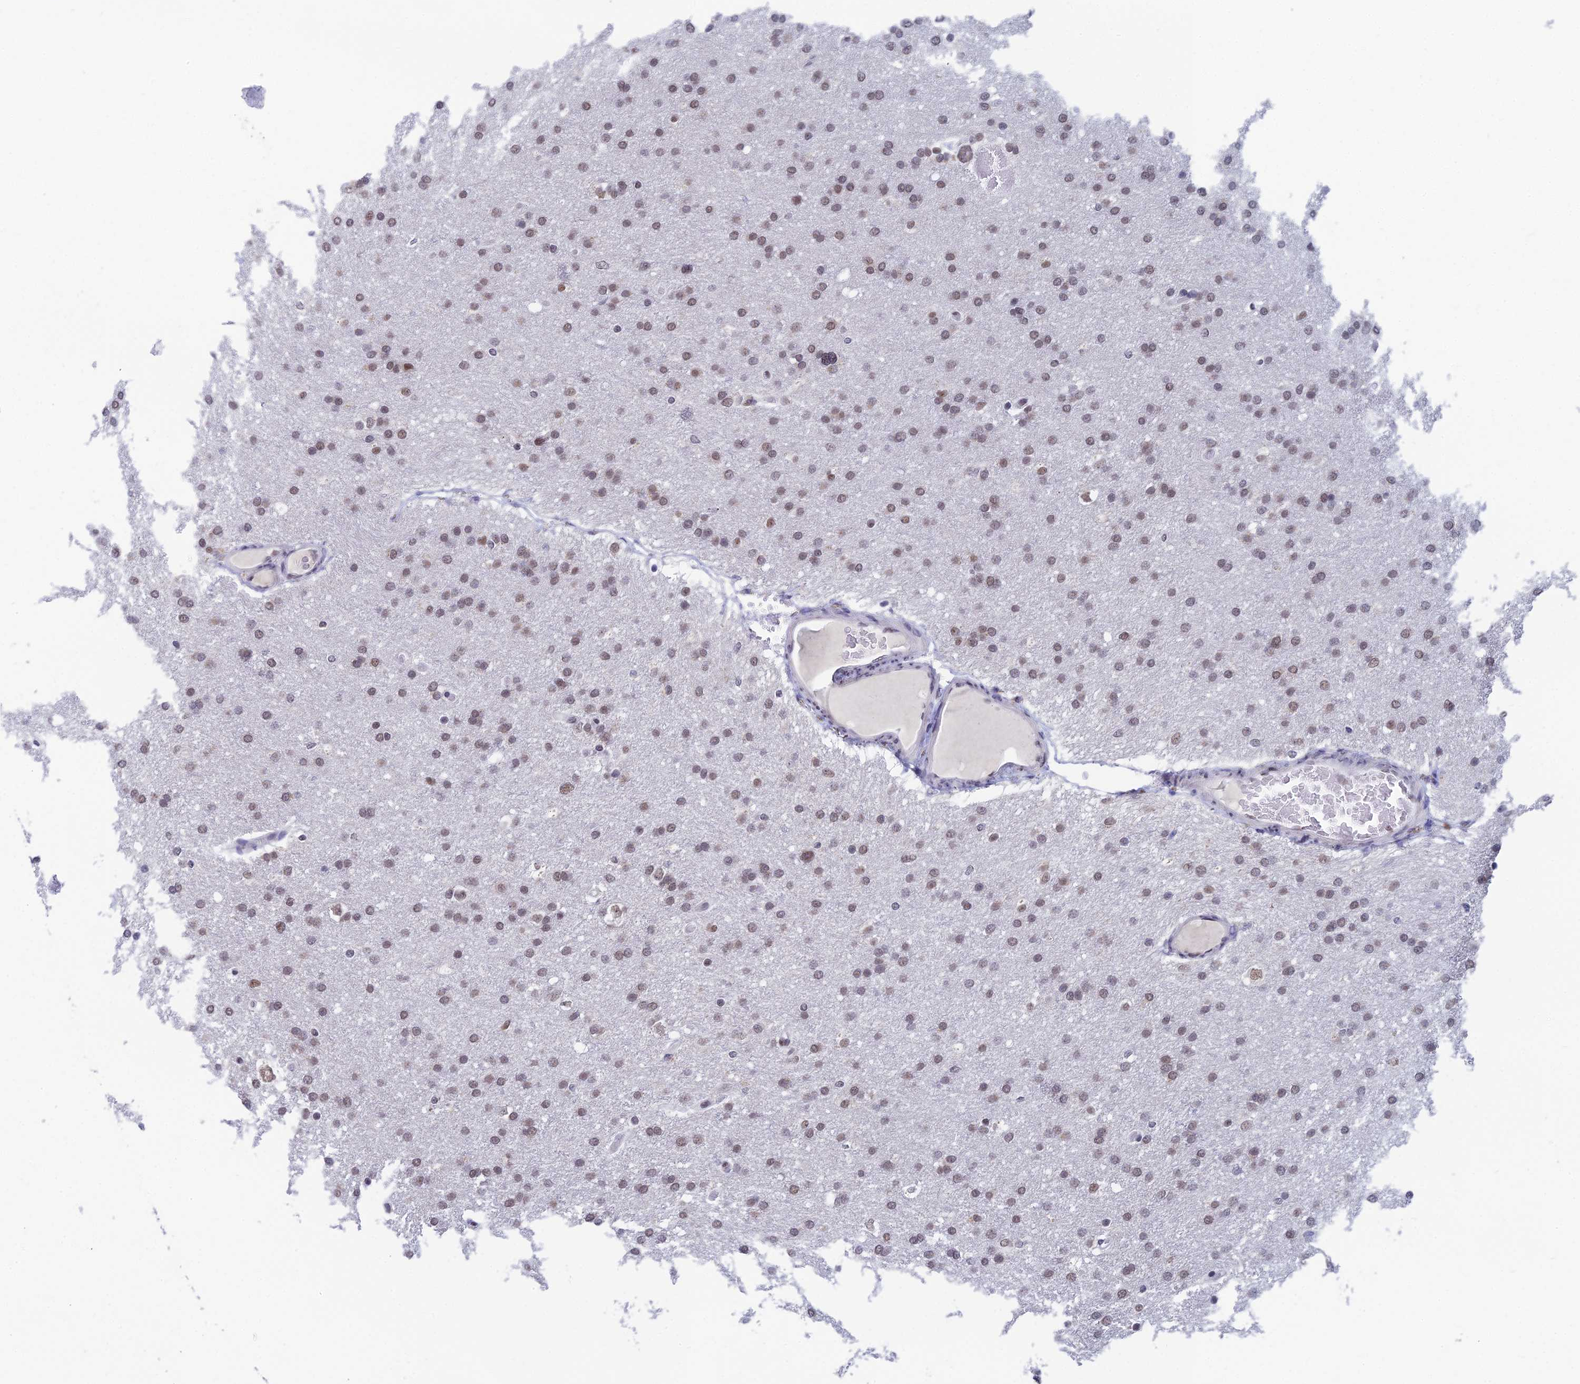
{"staining": {"intensity": "moderate", "quantity": "25%-75%", "location": "nuclear"}, "tissue": "glioma", "cell_type": "Tumor cells", "image_type": "cancer", "snomed": [{"axis": "morphology", "description": "Glioma, malignant, High grade"}, {"axis": "topography", "description": "Cerebral cortex"}], "caption": "There is medium levels of moderate nuclear positivity in tumor cells of malignant glioma (high-grade), as demonstrated by immunohistochemical staining (brown color).", "gene": "NABP2", "patient": {"sex": "female", "age": 36}}